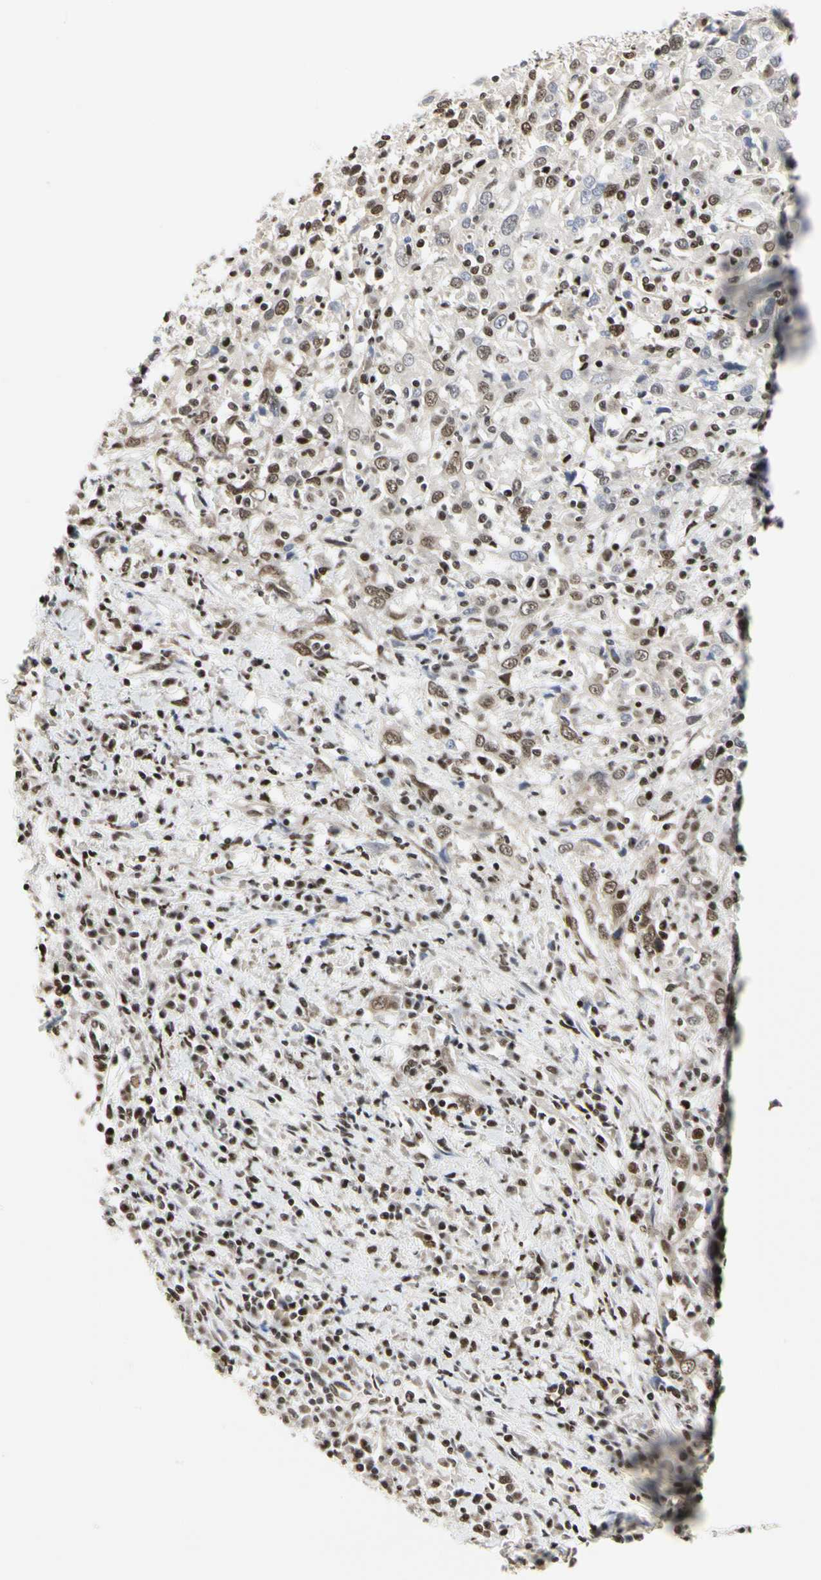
{"staining": {"intensity": "moderate", "quantity": "25%-75%", "location": "nuclear"}, "tissue": "cervical cancer", "cell_type": "Tumor cells", "image_type": "cancer", "snomed": [{"axis": "morphology", "description": "Squamous cell carcinoma, NOS"}, {"axis": "topography", "description": "Cervix"}], "caption": "Immunohistochemistry histopathology image of neoplastic tissue: human cervical cancer (squamous cell carcinoma) stained using IHC shows medium levels of moderate protein expression localized specifically in the nuclear of tumor cells, appearing as a nuclear brown color.", "gene": "PRMT3", "patient": {"sex": "female", "age": 46}}